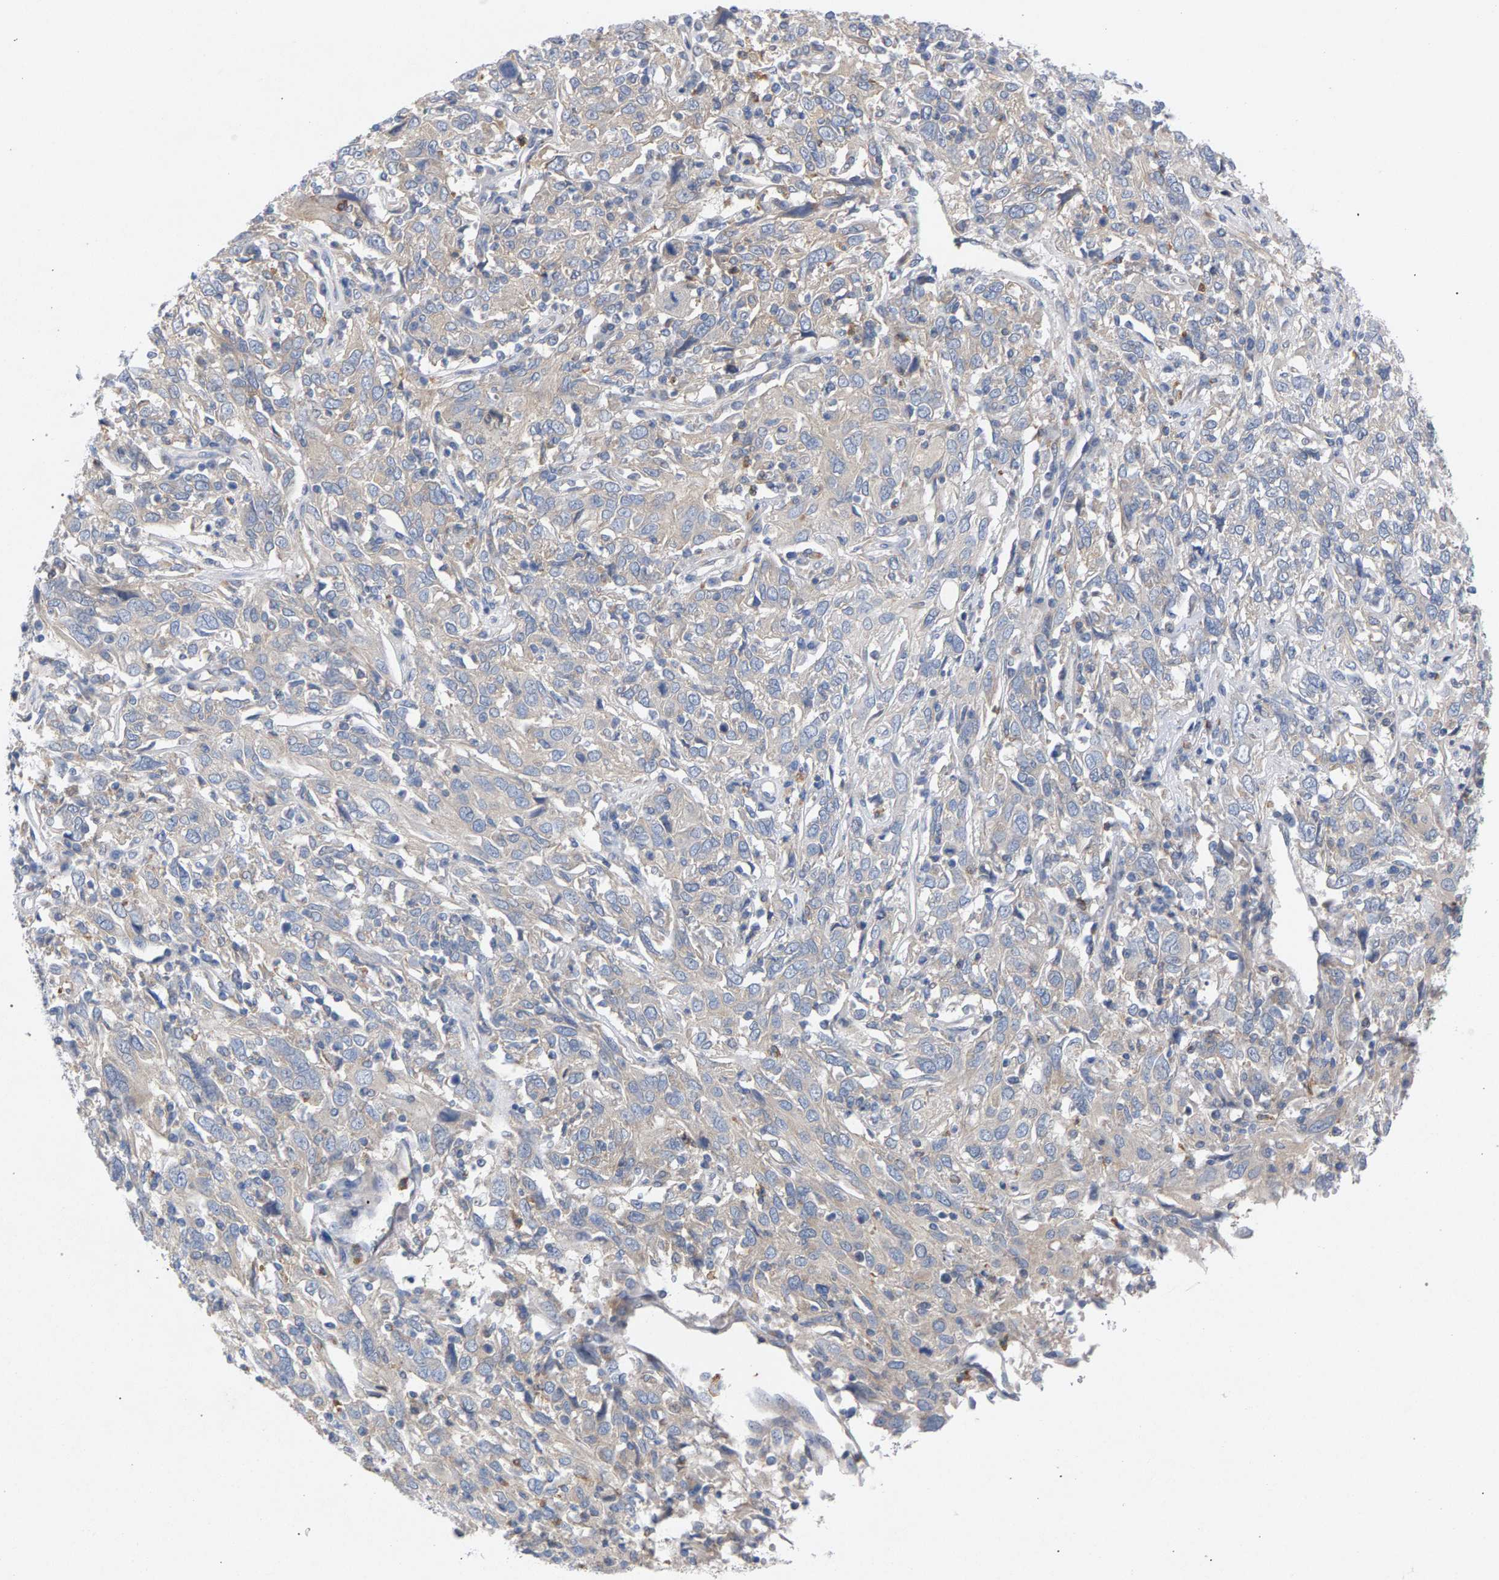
{"staining": {"intensity": "weak", "quantity": "<25%", "location": "cytoplasmic/membranous"}, "tissue": "cervical cancer", "cell_type": "Tumor cells", "image_type": "cancer", "snomed": [{"axis": "morphology", "description": "Squamous cell carcinoma, NOS"}, {"axis": "topography", "description": "Cervix"}], "caption": "Micrograph shows no significant protein staining in tumor cells of cervical squamous cell carcinoma.", "gene": "MAMDC2", "patient": {"sex": "female", "age": 46}}